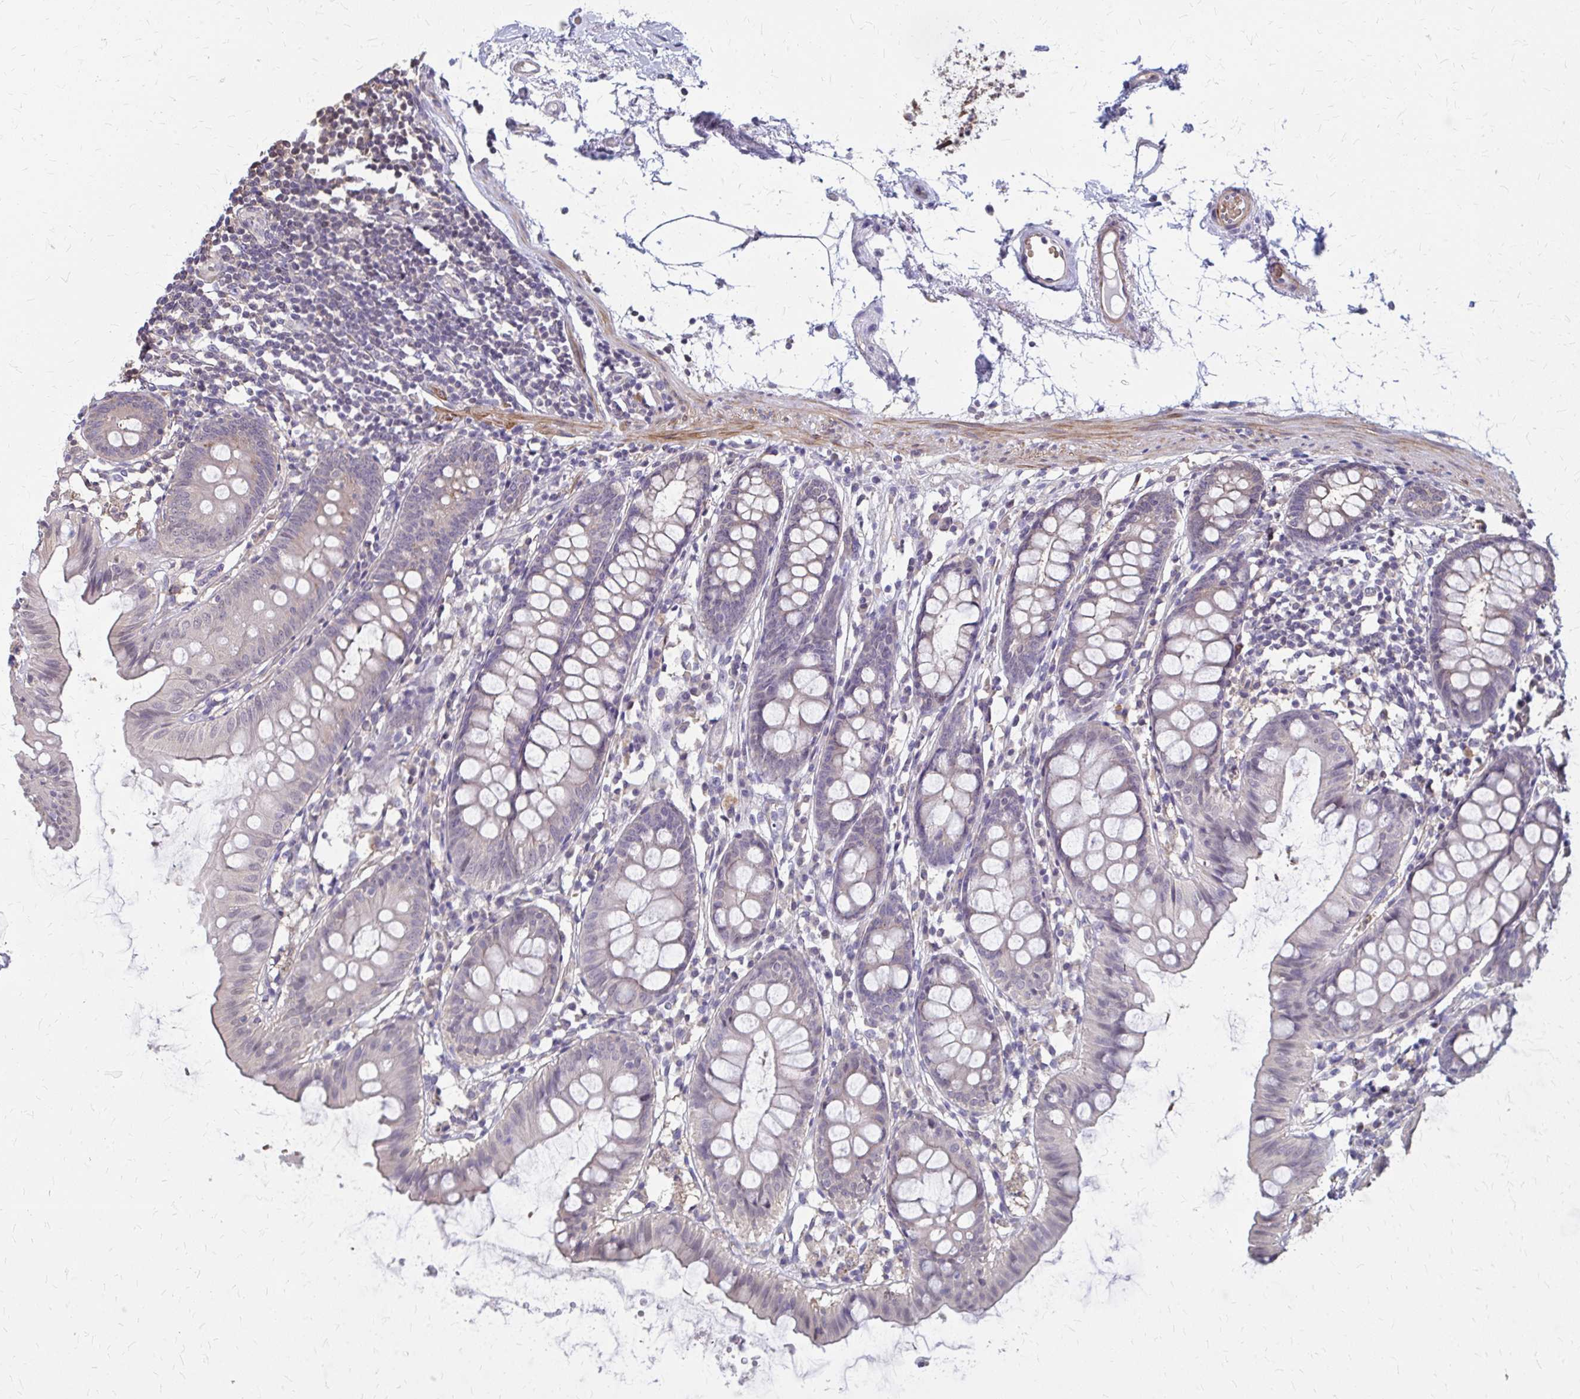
{"staining": {"intensity": "moderate", "quantity": ">75%", "location": "cytoplasmic/membranous"}, "tissue": "colon", "cell_type": "Endothelial cells", "image_type": "normal", "snomed": [{"axis": "morphology", "description": "Normal tissue, NOS"}, {"axis": "topography", "description": "Colon"}], "caption": "Normal colon shows moderate cytoplasmic/membranous staining in approximately >75% of endothelial cells, visualized by immunohistochemistry.", "gene": "IFI44L", "patient": {"sex": "female", "age": 84}}